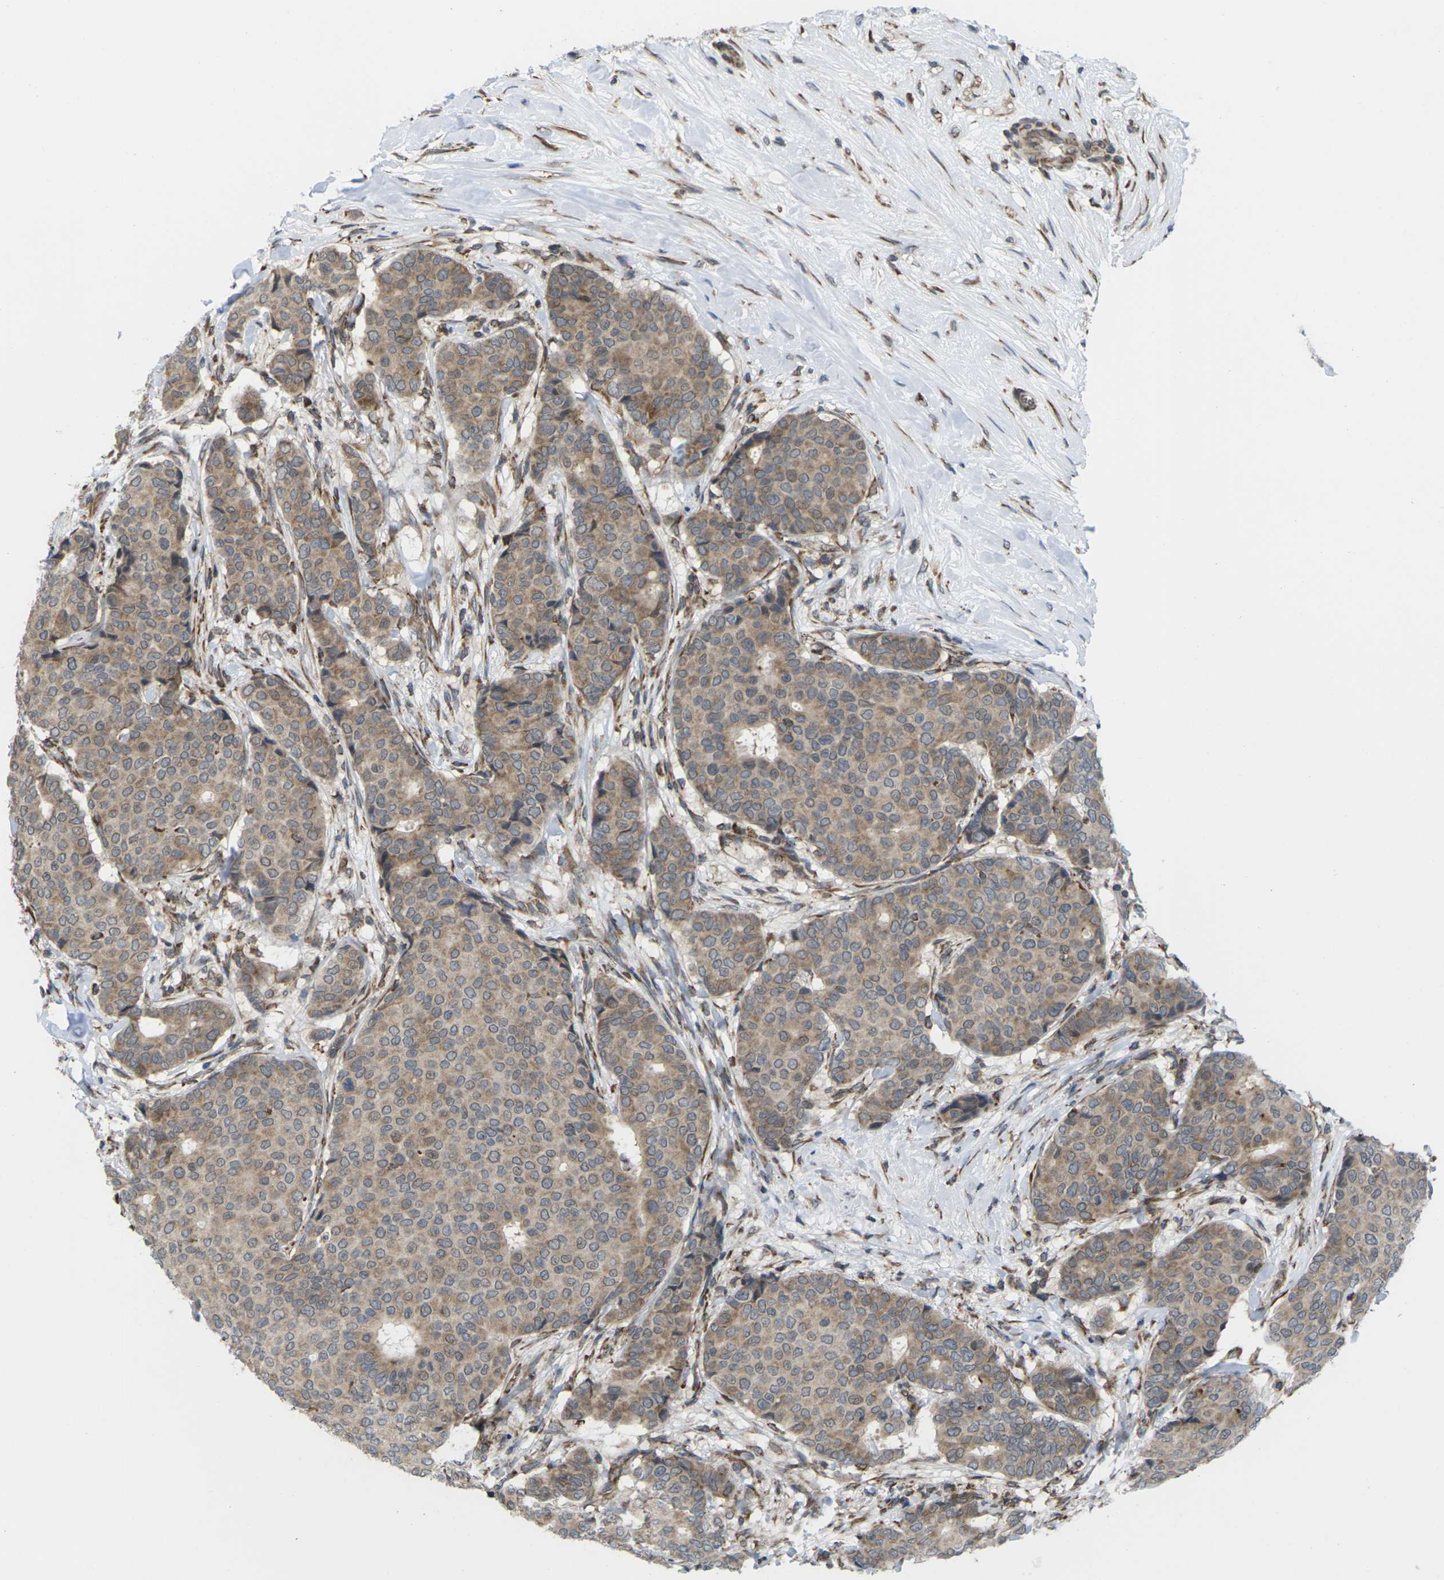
{"staining": {"intensity": "moderate", "quantity": ">75%", "location": "cytoplasmic/membranous"}, "tissue": "breast cancer", "cell_type": "Tumor cells", "image_type": "cancer", "snomed": [{"axis": "morphology", "description": "Duct carcinoma"}, {"axis": "topography", "description": "Breast"}], "caption": "Immunohistochemistry micrograph of human breast intraductal carcinoma stained for a protein (brown), which demonstrates medium levels of moderate cytoplasmic/membranous positivity in about >75% of tumor cells.", "gene": "PDZK1IP1", "patient": {"sex": "female", "age": 75}}